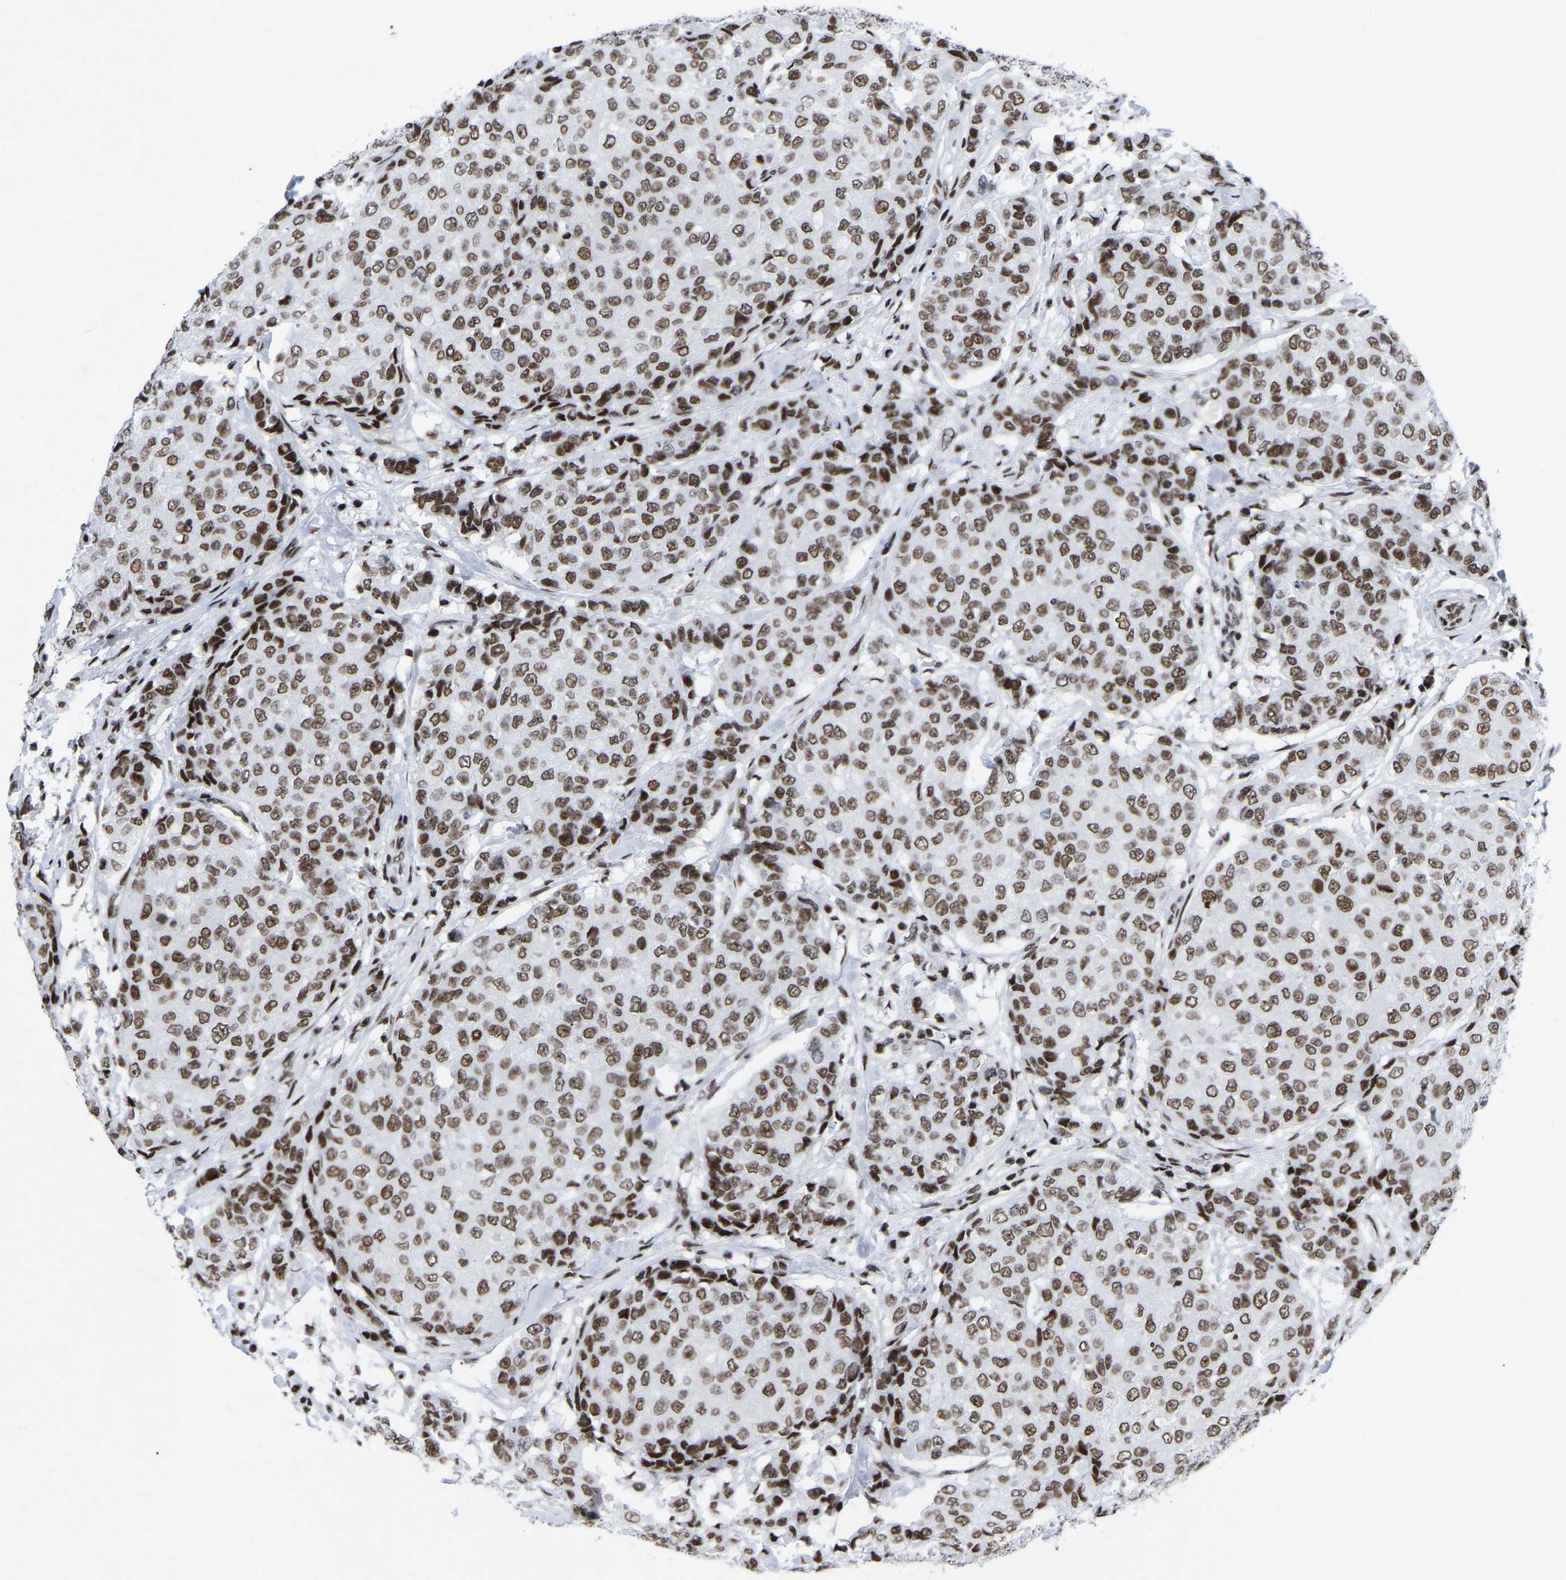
{"staining": {"intensity": "strong", "quantity": ">75%", "location": "nuclear"}, "tissue": "breast cancer", "cell_type": "Tumor cells", "image_type": "cancer", "snomed": [{"axis": "morphology", "description": "Duct carcinoma"}, {"axis": "topography", "description": "Breast"}], "caption": "High-magnification brightfield microscopy of infiltrating ductal carcinoma (breast) stained with DAB (brown) and counterstained with hematoxylin (blue). tumor cells exhibit strong nuclear positivity is present in about>75% of cells. (Brightfield microscopy of DAB IHC at high magnification).", "gene": "PRCC", "patient": {"sex": "female", "age": 27}}